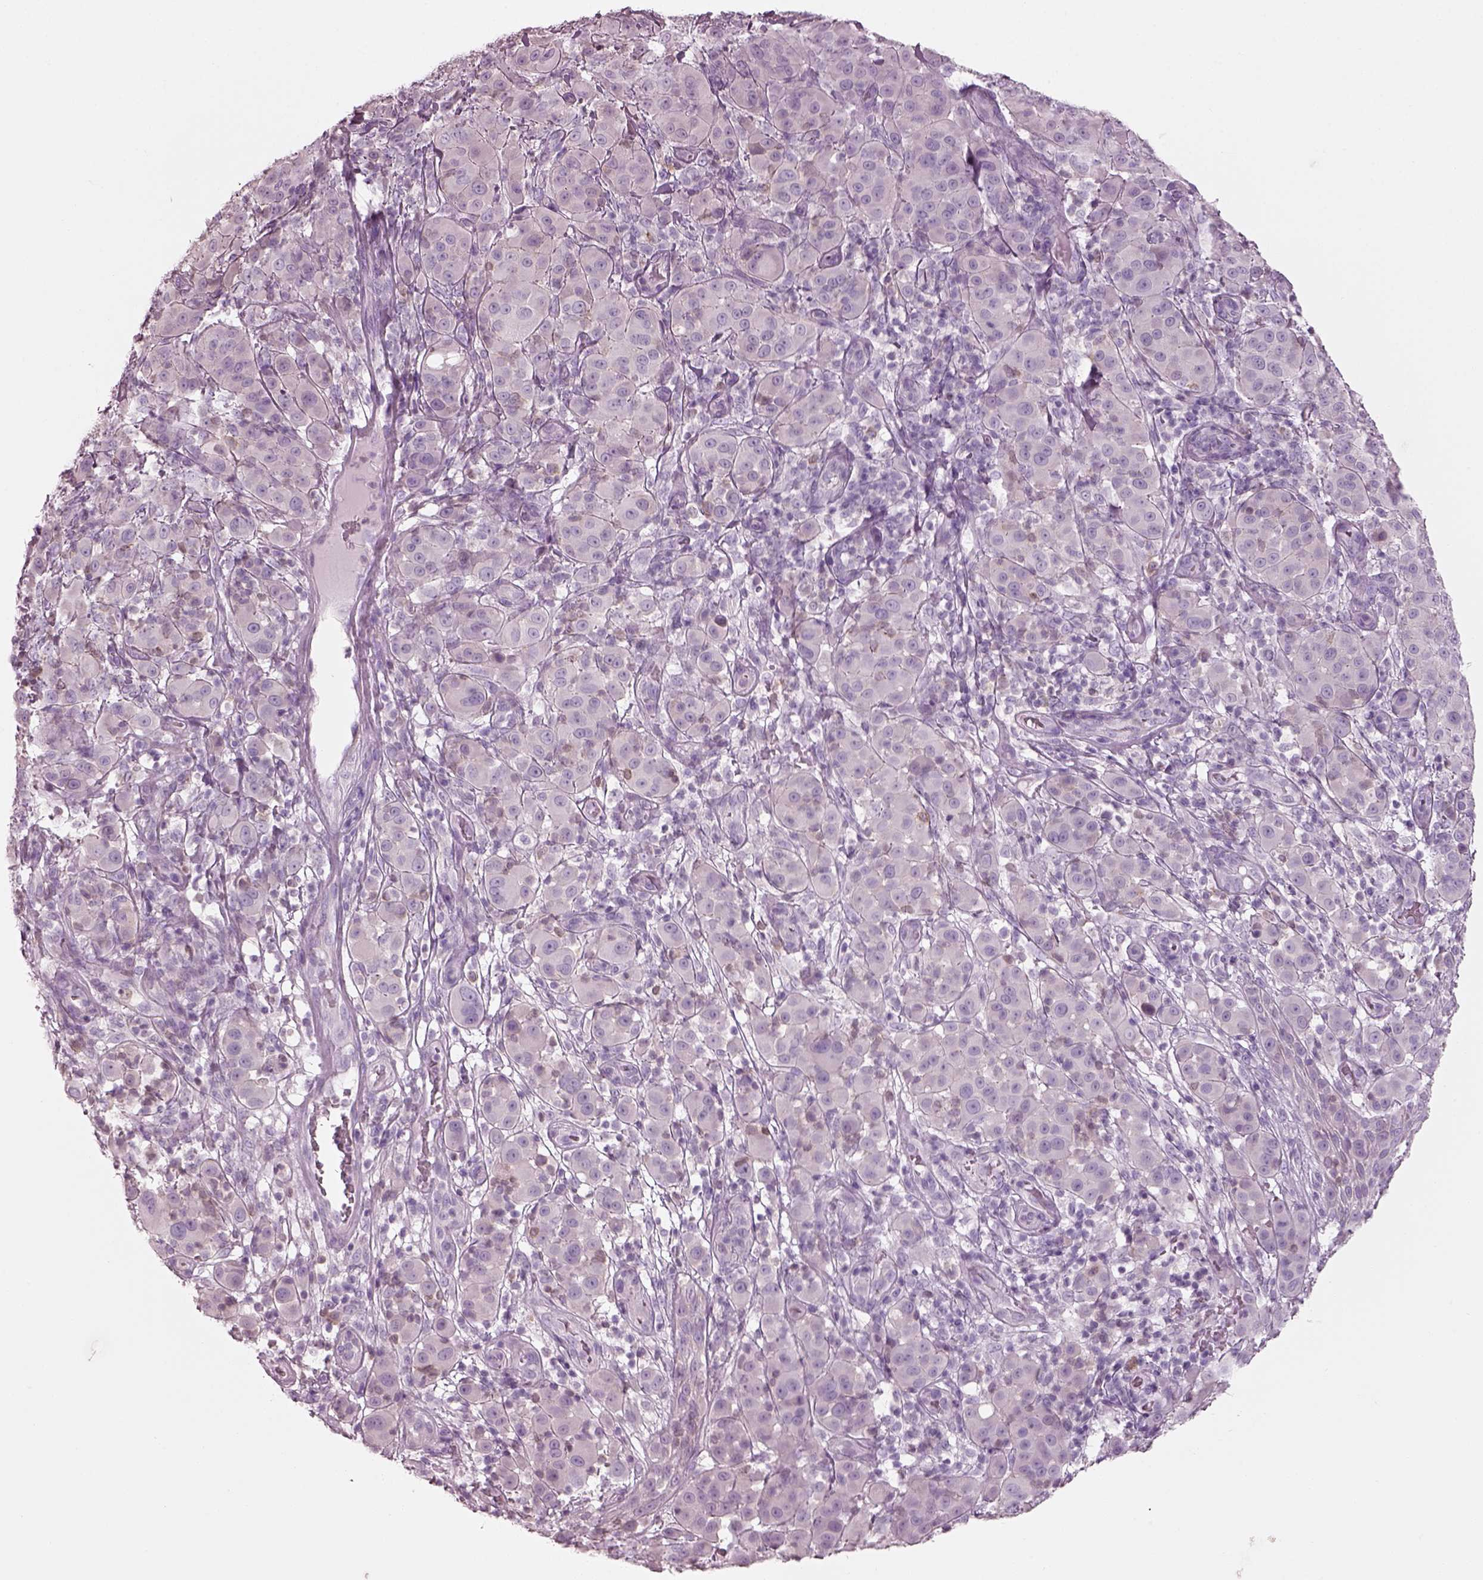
{"staining": {"intensity": "negative", "quantity": "none", "location": "none"}, "tissue": "melanoma", "cell_type": "Tumor cells", "image_type": "cancer", "snomed": [{"axis": "morphology", "description": "Malignant melanoma, NOS"}, {"axis": "topography", "description": "Skin"}], "caption": "Immunohistochemistry (IHC) of malignant melanoma displays no expression in tumor cells.", "gene": "SLC27A2", "patient": {"sex": "female", "age": 87}}